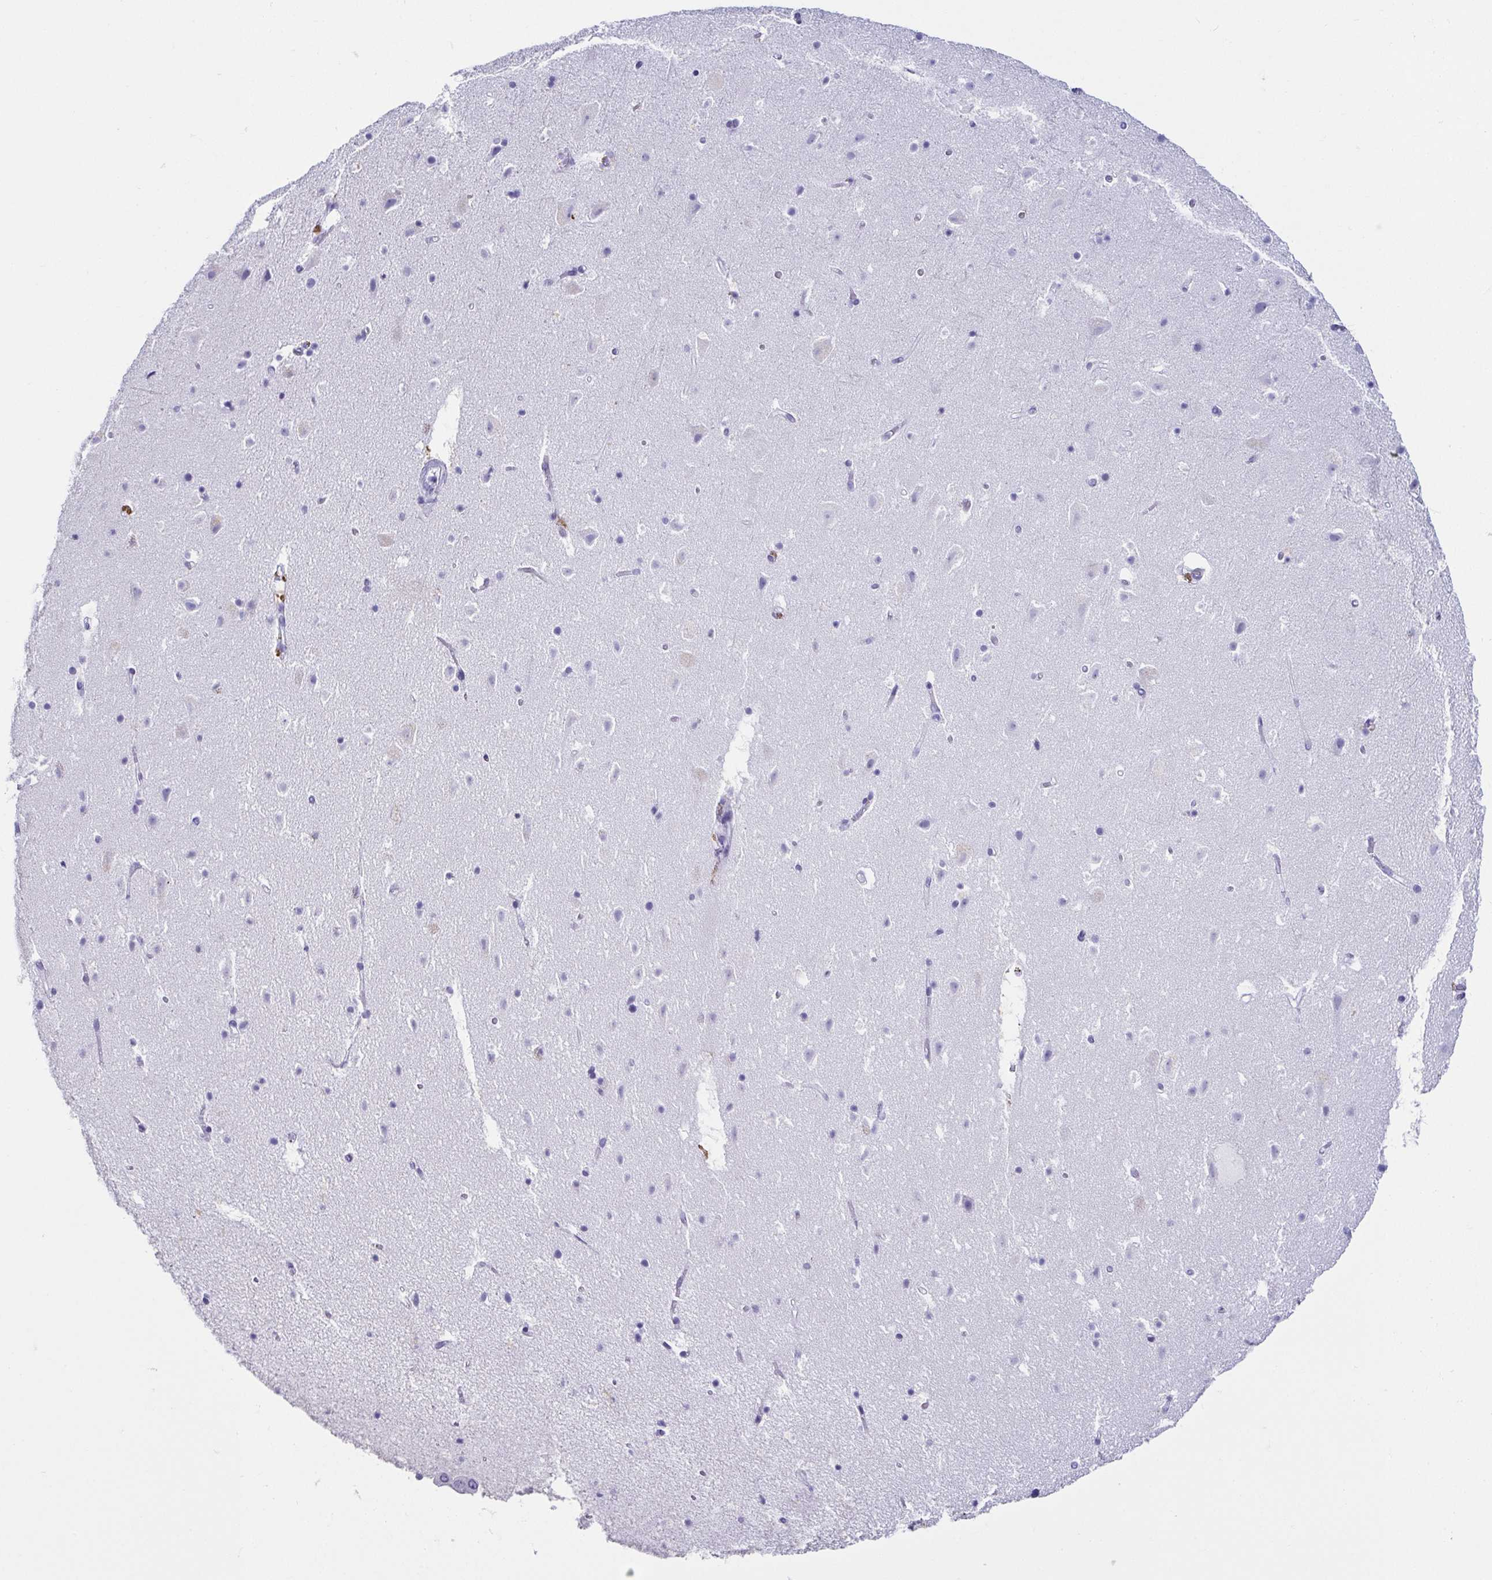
{"staining": {"intensity": "negative", "quantity": "none", "location": "none"}, "tissue": "cerebral cortex", "cell_type": "Endothelial cells", "image_type": "normal", "snomed": [{"axis": "morphology", "description": "Normal tissue, NOS"}, {"axis": "topography", "description": "Cerebral cortex"}], "caption": "Endothelial cells show no significant protein staining in normal cerebral cortex.", "gene": "CD164L2", "patient": {"sex": "female", "age": 42}}